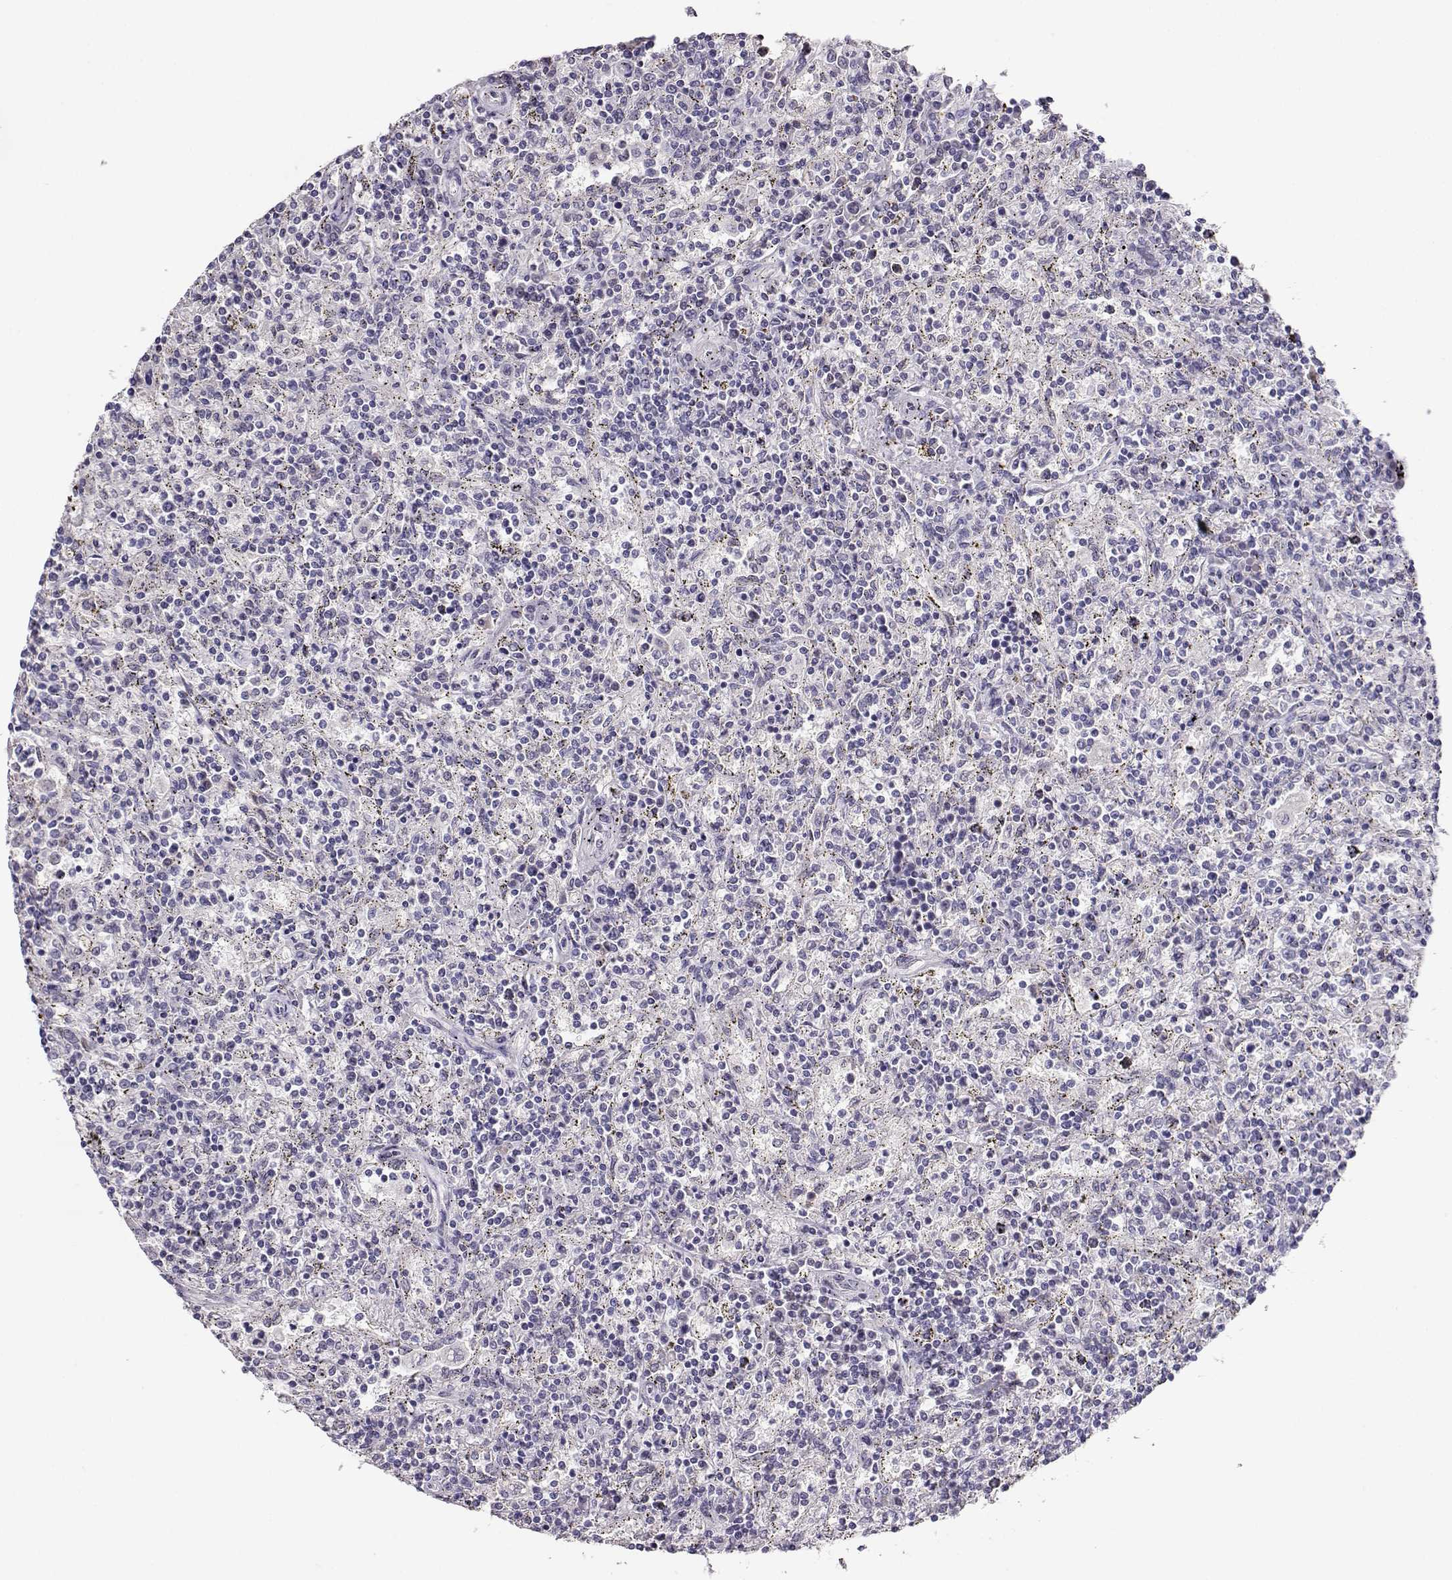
{"staining": {"intensity": "negative", "quantity": "none", "location": "none"}, "tissue": "lymphoma", "cell_type": "Tumor cells", "image_type": "cancer", "snomed": [{"axis": "morphology", "description": "Malignant lymphoma, non-Hodgkin's type, Low grade"}, {"axis": "topography", "description": "Spleen"}], "caption": "Lymphoma was stained to show a protein in brown. There is no significant expression in tumor cells. Brightfield microscopy of immunohistochemistry (IHC) stained with DAB (3,3'-diaminobenzidine) (brown) and hematoxylin (blue), captured at high magnification.", "gene": "POLI", "patient": {"sex": "male", "age": 62}}